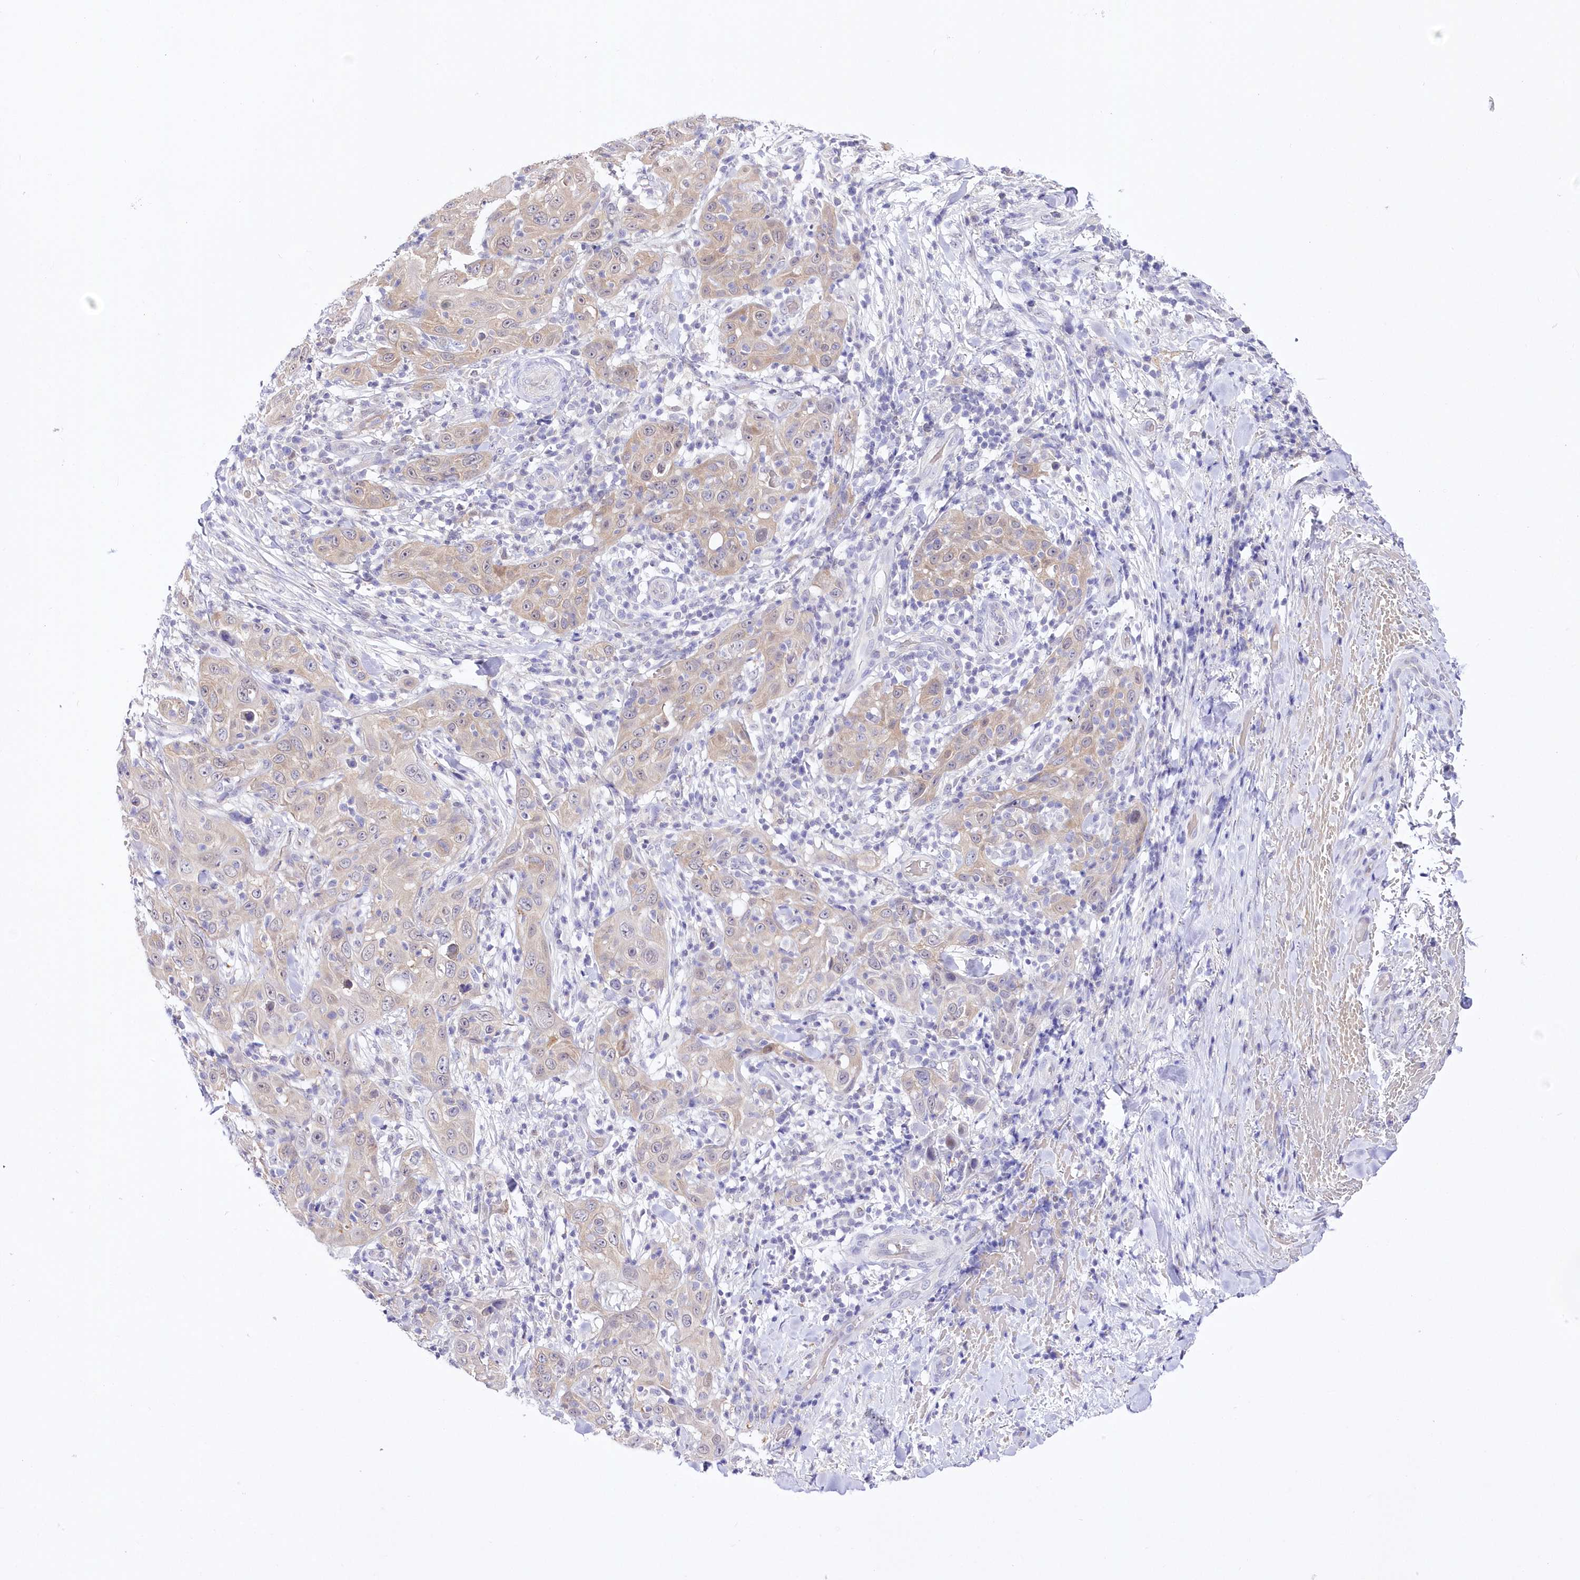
{"staining": {"intensity": "weak", "quantity": "25%-75%", "location": "cytoplasmic/membranous"}, "tissue": "skin cancer", "cell_type": "Tumor cells", "image_type": "cancer", "snomed": [{"axis": "morphology", "description": "Squamous cell carcinoma, NOS"}, {"axis": "topography", "description": "Skin"}], "caption": "Skin cancer was stained to show a protein in brown. There is low levels of weak cytoplasmic/membranous expression in approximately 25%-75% of tumor cells. Nuclei are stained in blue.", "gene": "UBA6", "patient": {"sex": "female", "age": 88}}